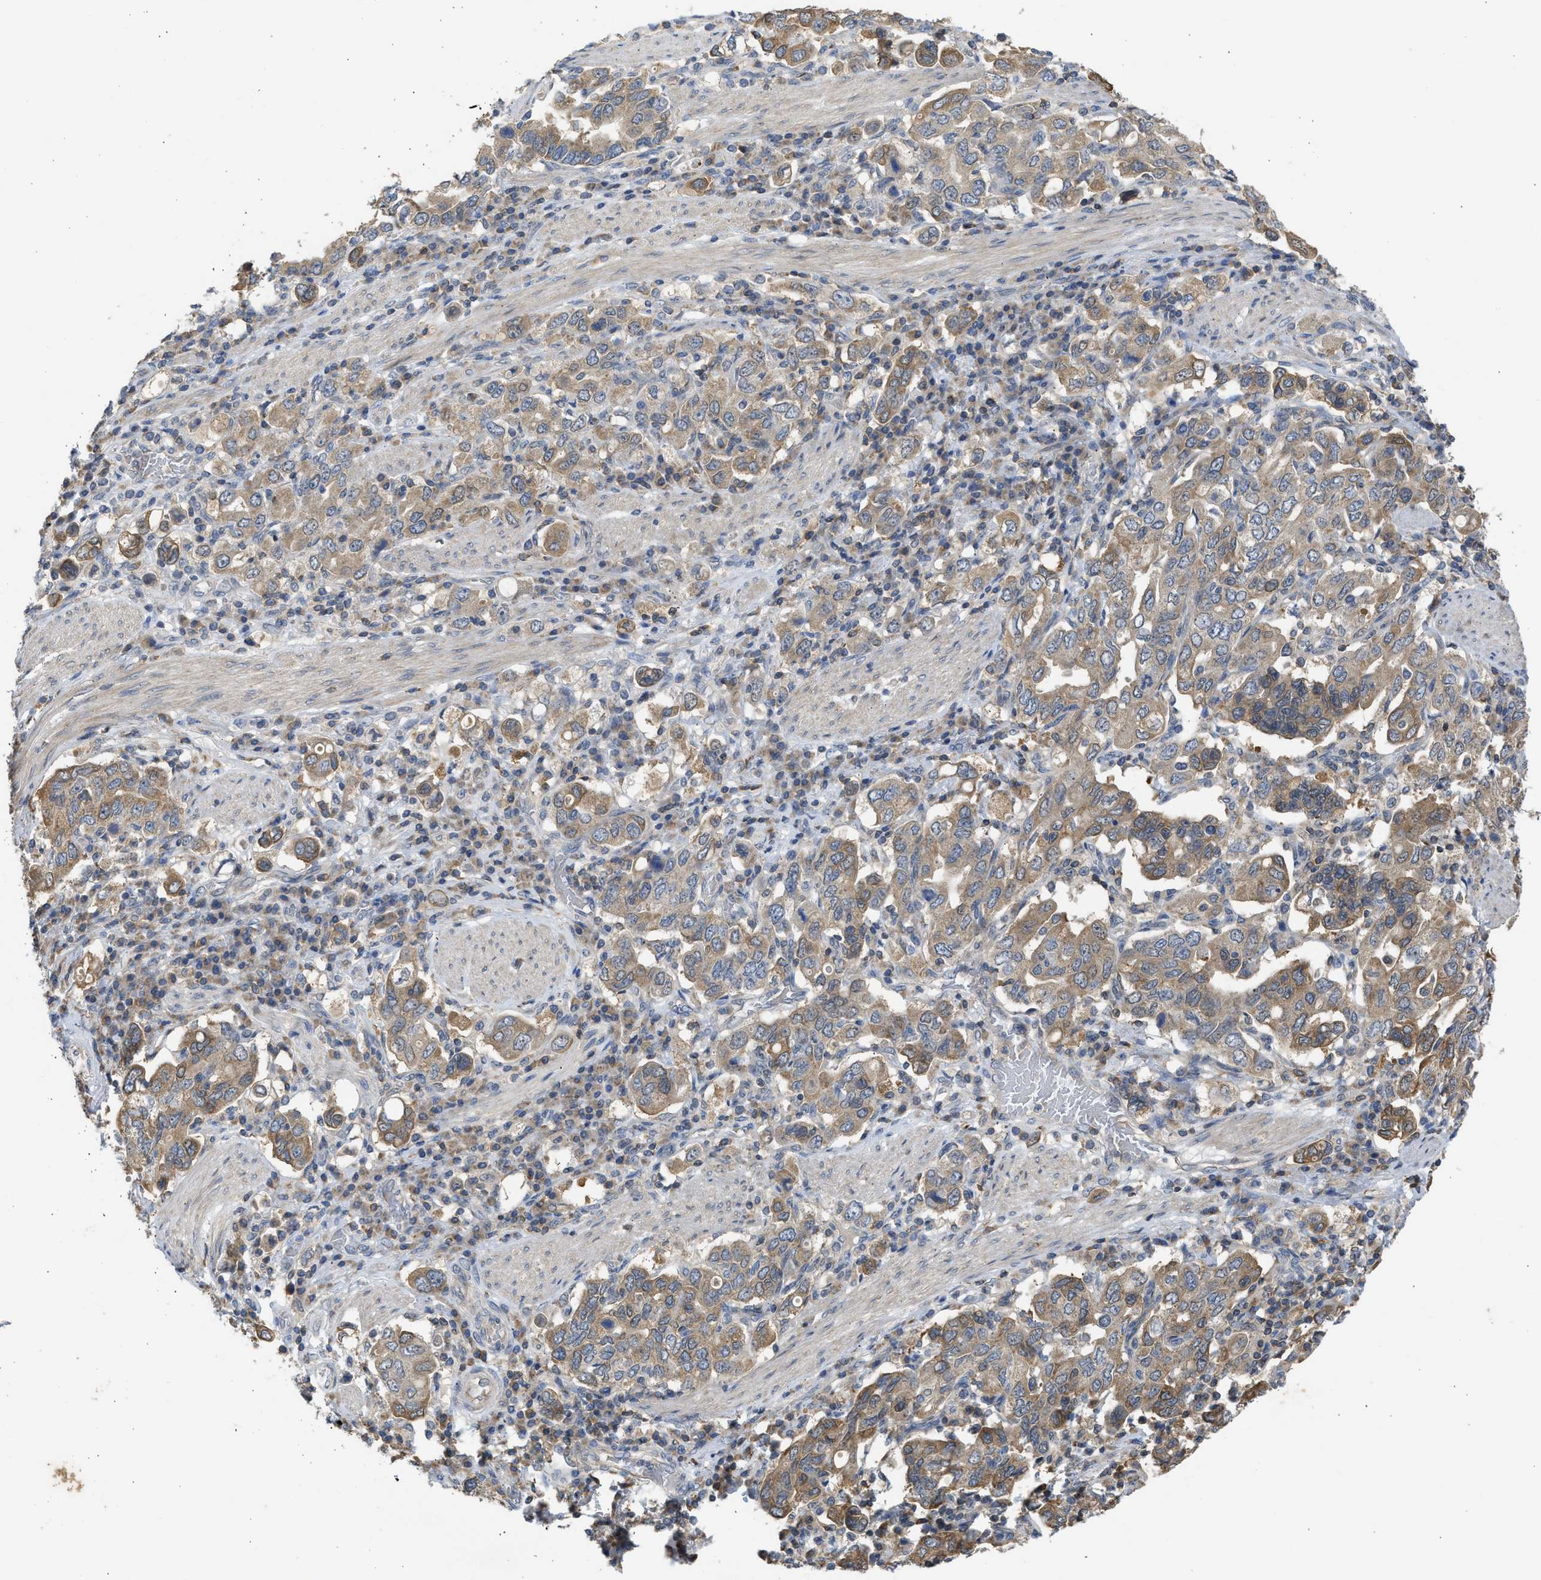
{"staining": {"intensity": "moderate", "quantity": ">75%", "location": "cytoplasmic/membranous"}, "tissue": "stomach cancer", "cell_type": "Tumor cells", "image_type": "cancer", "snomed": [{"axis": "morphology", "description": "Adenocarcinoma, NOS"}, {"axis": "topography", "description": "Stomach, upper"}], "caption": "A high-resolution image shows IHC staining of stomach adenocarcinoma, which exhibits moderate cytoplasmic/membranous staining in about >75% of tumor cells. (DAB (3,3'-diaminobenzidine) IHC, brown staining for protein, blue staining for nuclei).", "gene": "CYP1A1", "patient": {"sex": "male", "age": 62}}